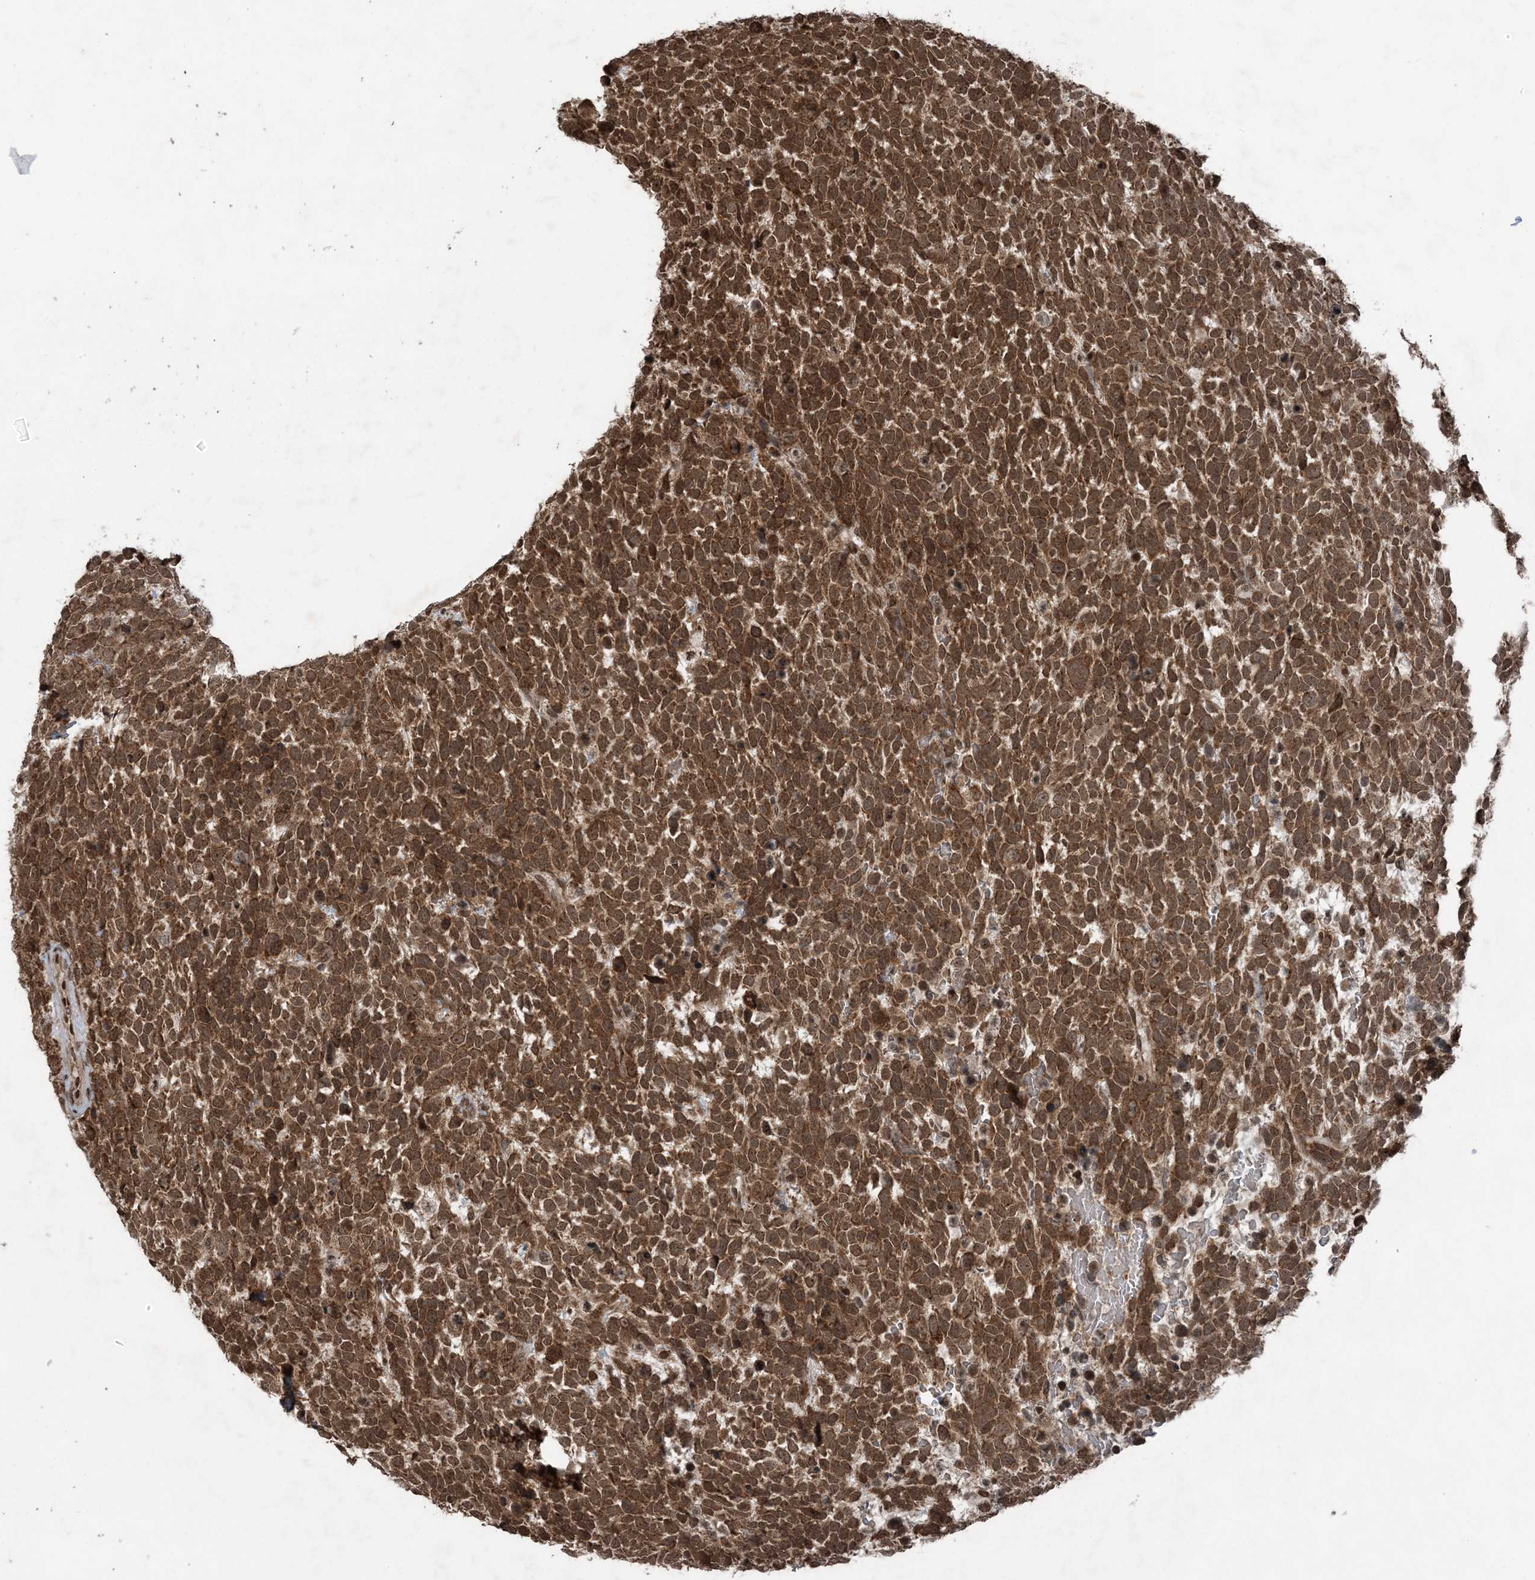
{"staining": {"intensity": "moderate", "quantity": ">75%", "location": "cytoplasmic/membranous,nuclear"}, "tissue": "urothelial cancer", "cell_type": "Tumor cells", "image_type": "cancer", "snomed": [{"axis": "morphology", "description": "Urothelial carcinoma, High grade"}, {"axis": "topography", "description": "Urinary bladder"}], "caption": "IHC of high-grade urothelial carcinoma exhibits medium levels of moderate cytoplasmic/membranous and nuclear positivity in about >75% of tumor cells.", "gene": "ZFAND2B", "patient": {"sex": "female", "age": 82}}